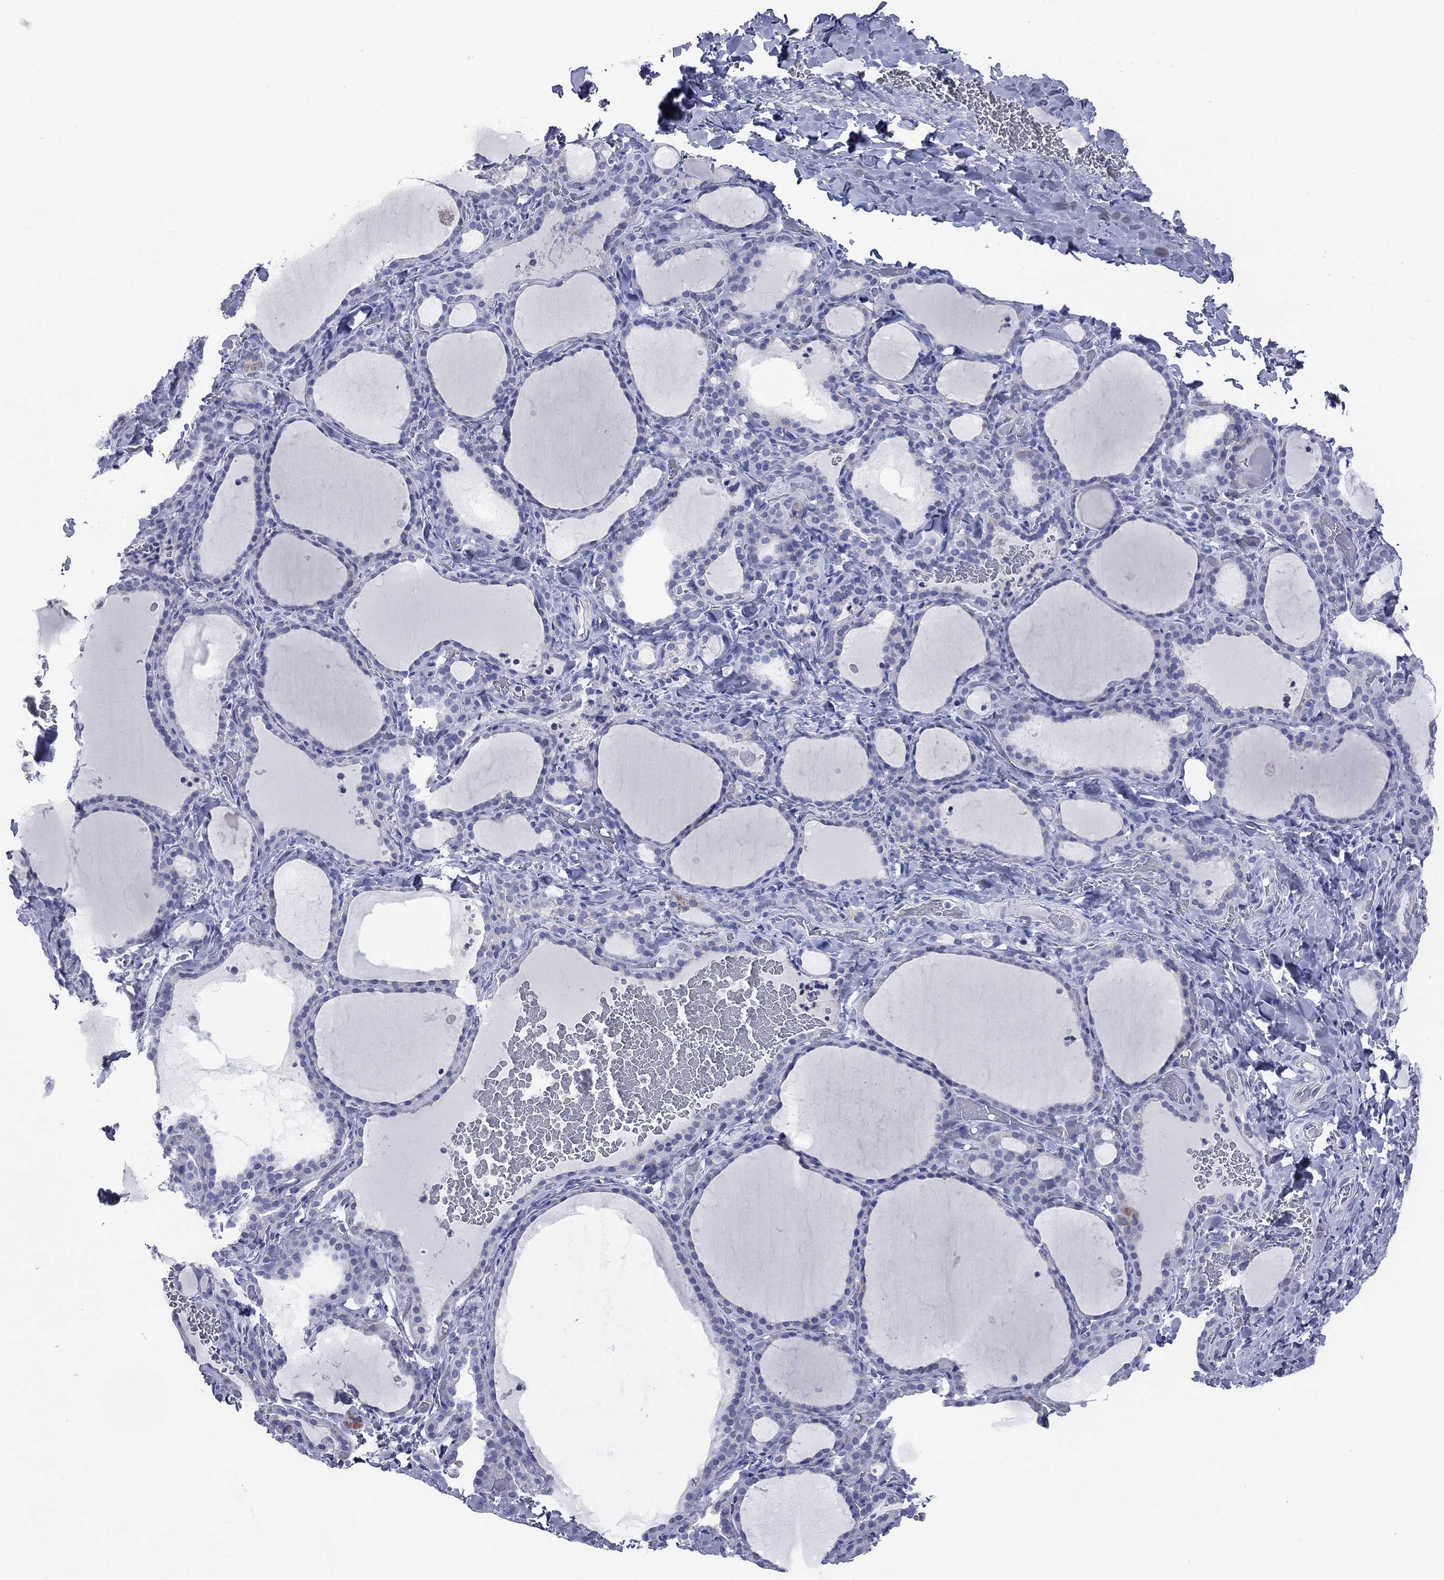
{"staining": {"intensity": "negative", "quantity": "none", "location": "none"}, "tissue": "thyroid gland", "cell_type": "Glandular cells", "image_type": "normal", "snomed": [{"axis": "morphology", "description": "Normal tissue, NOS"}, {"axis": "topography", "description": "Thyroid gland"}], "caption": "Glandular cells are negative for brown protein staining in normal thyroid gland. Nuclei are stained in blue.", "gene": "VSIG10", "patient": {"sex": "female", "age": 22}}